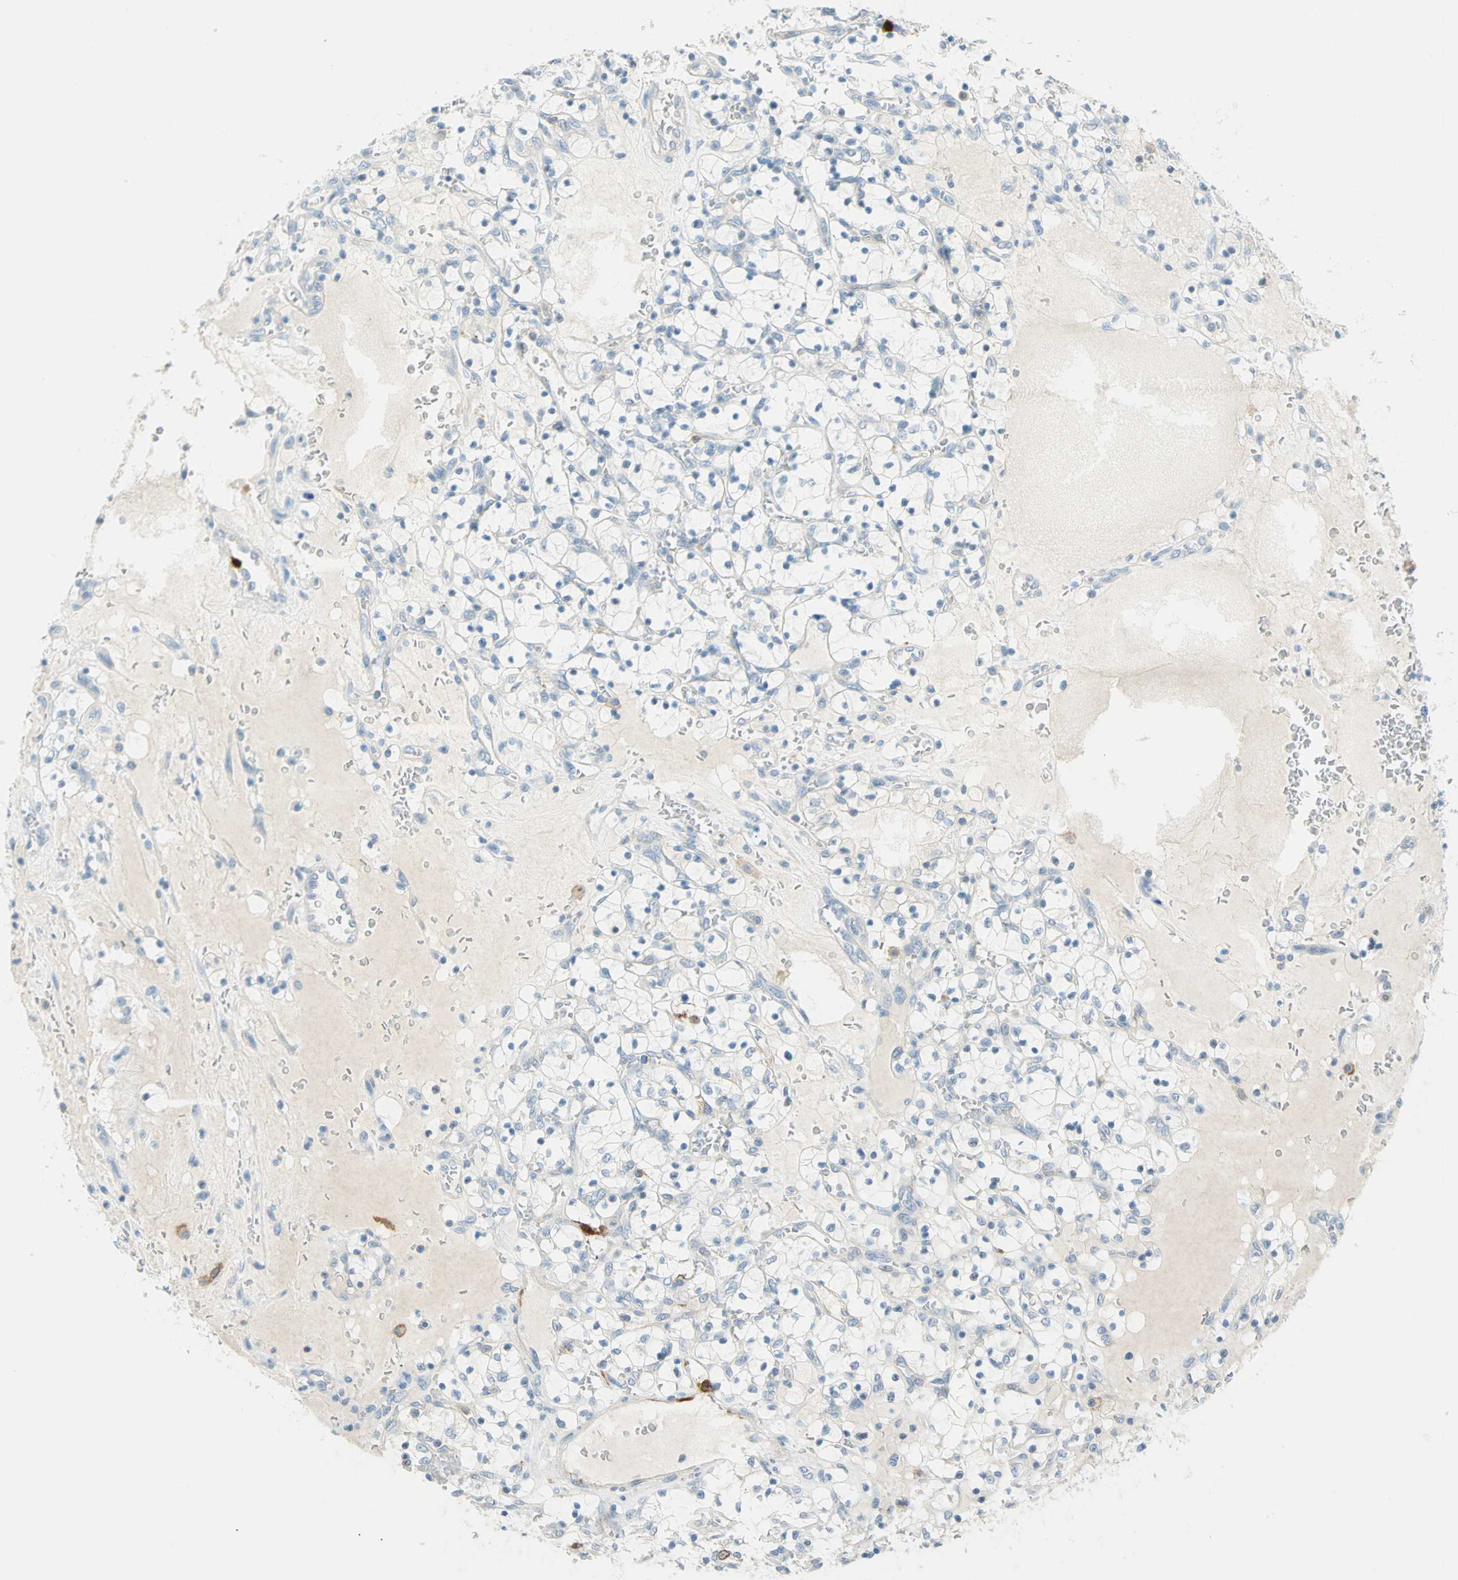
{"staining": {"intensity": "negative", "quantity": "none", "location": "none"}, "tissue": "renal cancer", "cell_type": "Tumor cells", "image_type": "cancer", "snomed": [{"axis": "morphology", "description": "Adenocarcinoma, NOS"}, {"axis": "topography", "description": "Kidney"}], "caption": "A micrograph of renal adenocarcinoma stained for a protein exhibits no brown staining in tumor cells. The staining was performed using DAB to visualize the protein expression in brown, while the nuclei were stained in blue with hematoxylin (Magnification: 20x).", "gene": "PTTG1", "patient": {"sex": "female", "age": 69}}